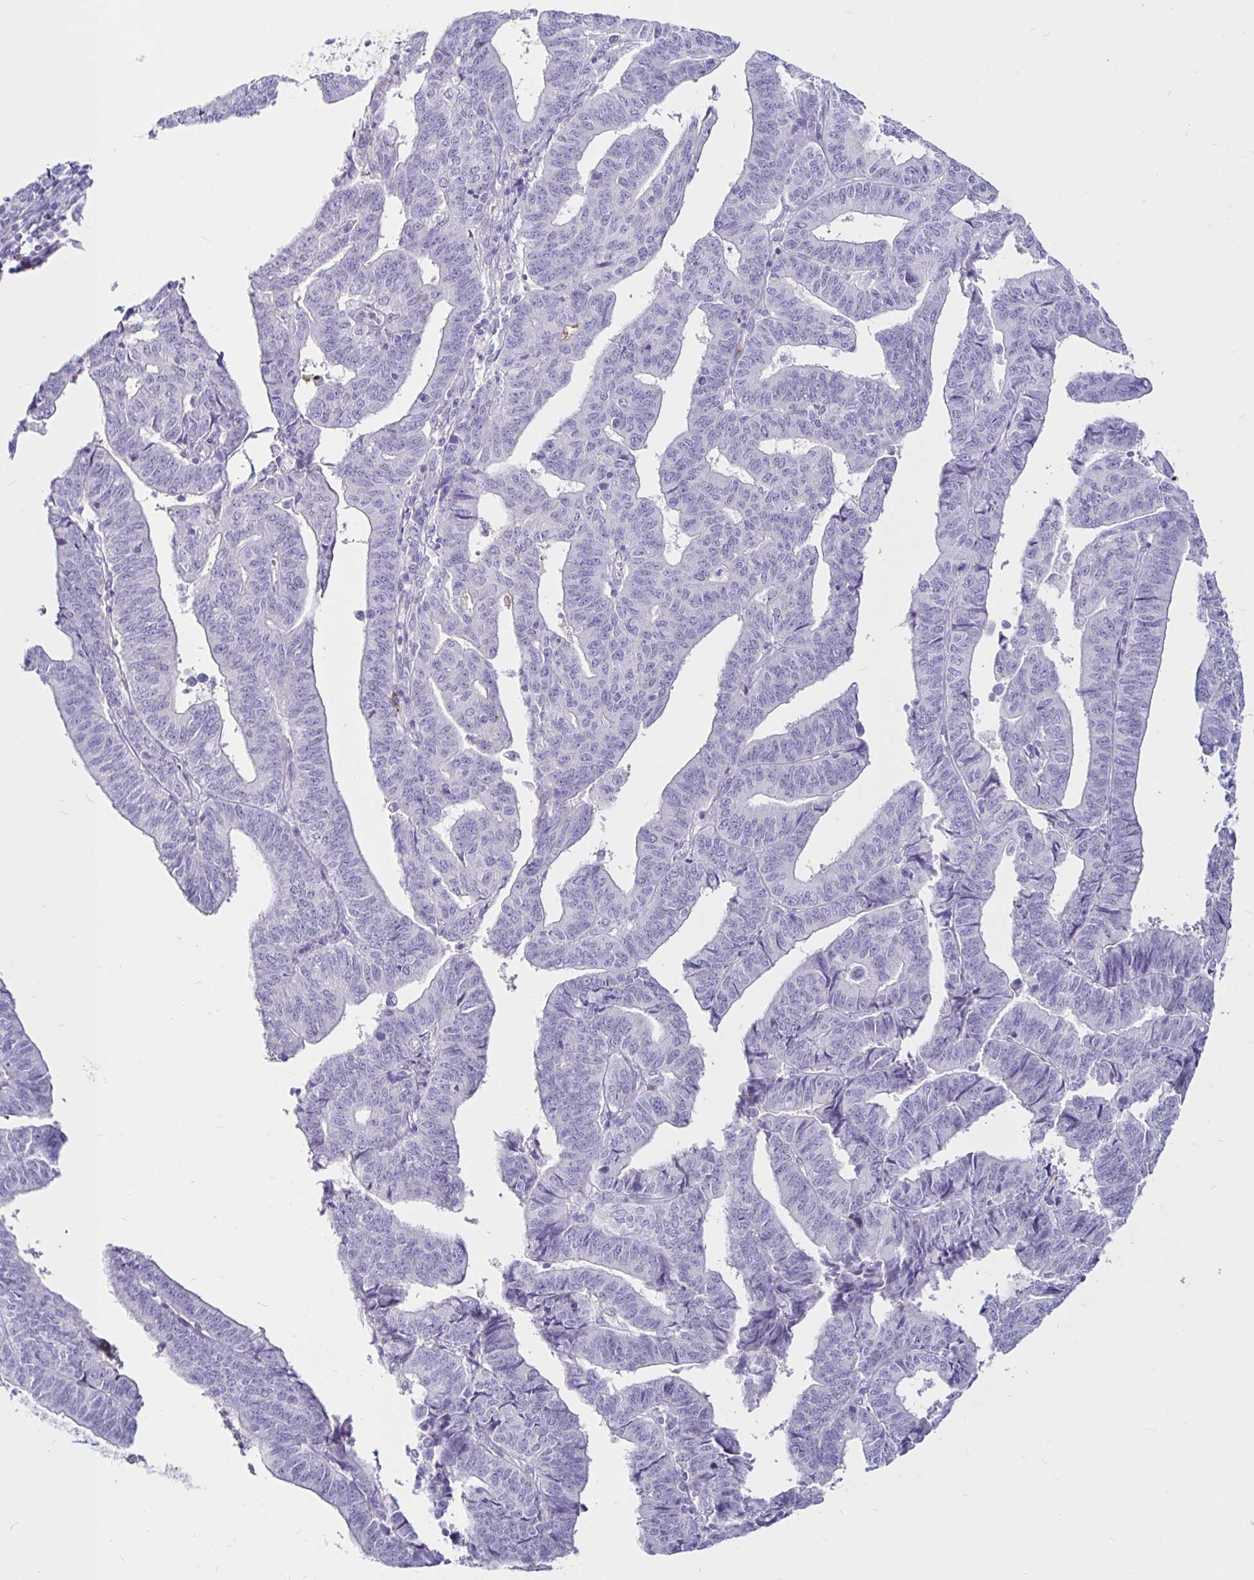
{"staining": {"intensity": "negative", "quantity": "none", "location": "none"}, "tissue": "endometrial cancer", "cell_type": "Tumor cells", "image_type": "cancer", "snomed": [{"axis": "morphology", "description": "Adenocarcinoma, NOS"}, {"axis": "topography", "description": "Endometrium"}], "caption": "A high-resolution photomicrograph shows IHC staining of endometrial cancer (adenocarcinoma), which shows no significant positivity in tumor cells. (Brightfield microscopy of DAB (3,3'-diaminobenzidine) immunohistochemistry (IHC) at high magnification).", "gene": "TIMP1", "patient": {"sex": "female", "age": 65}}